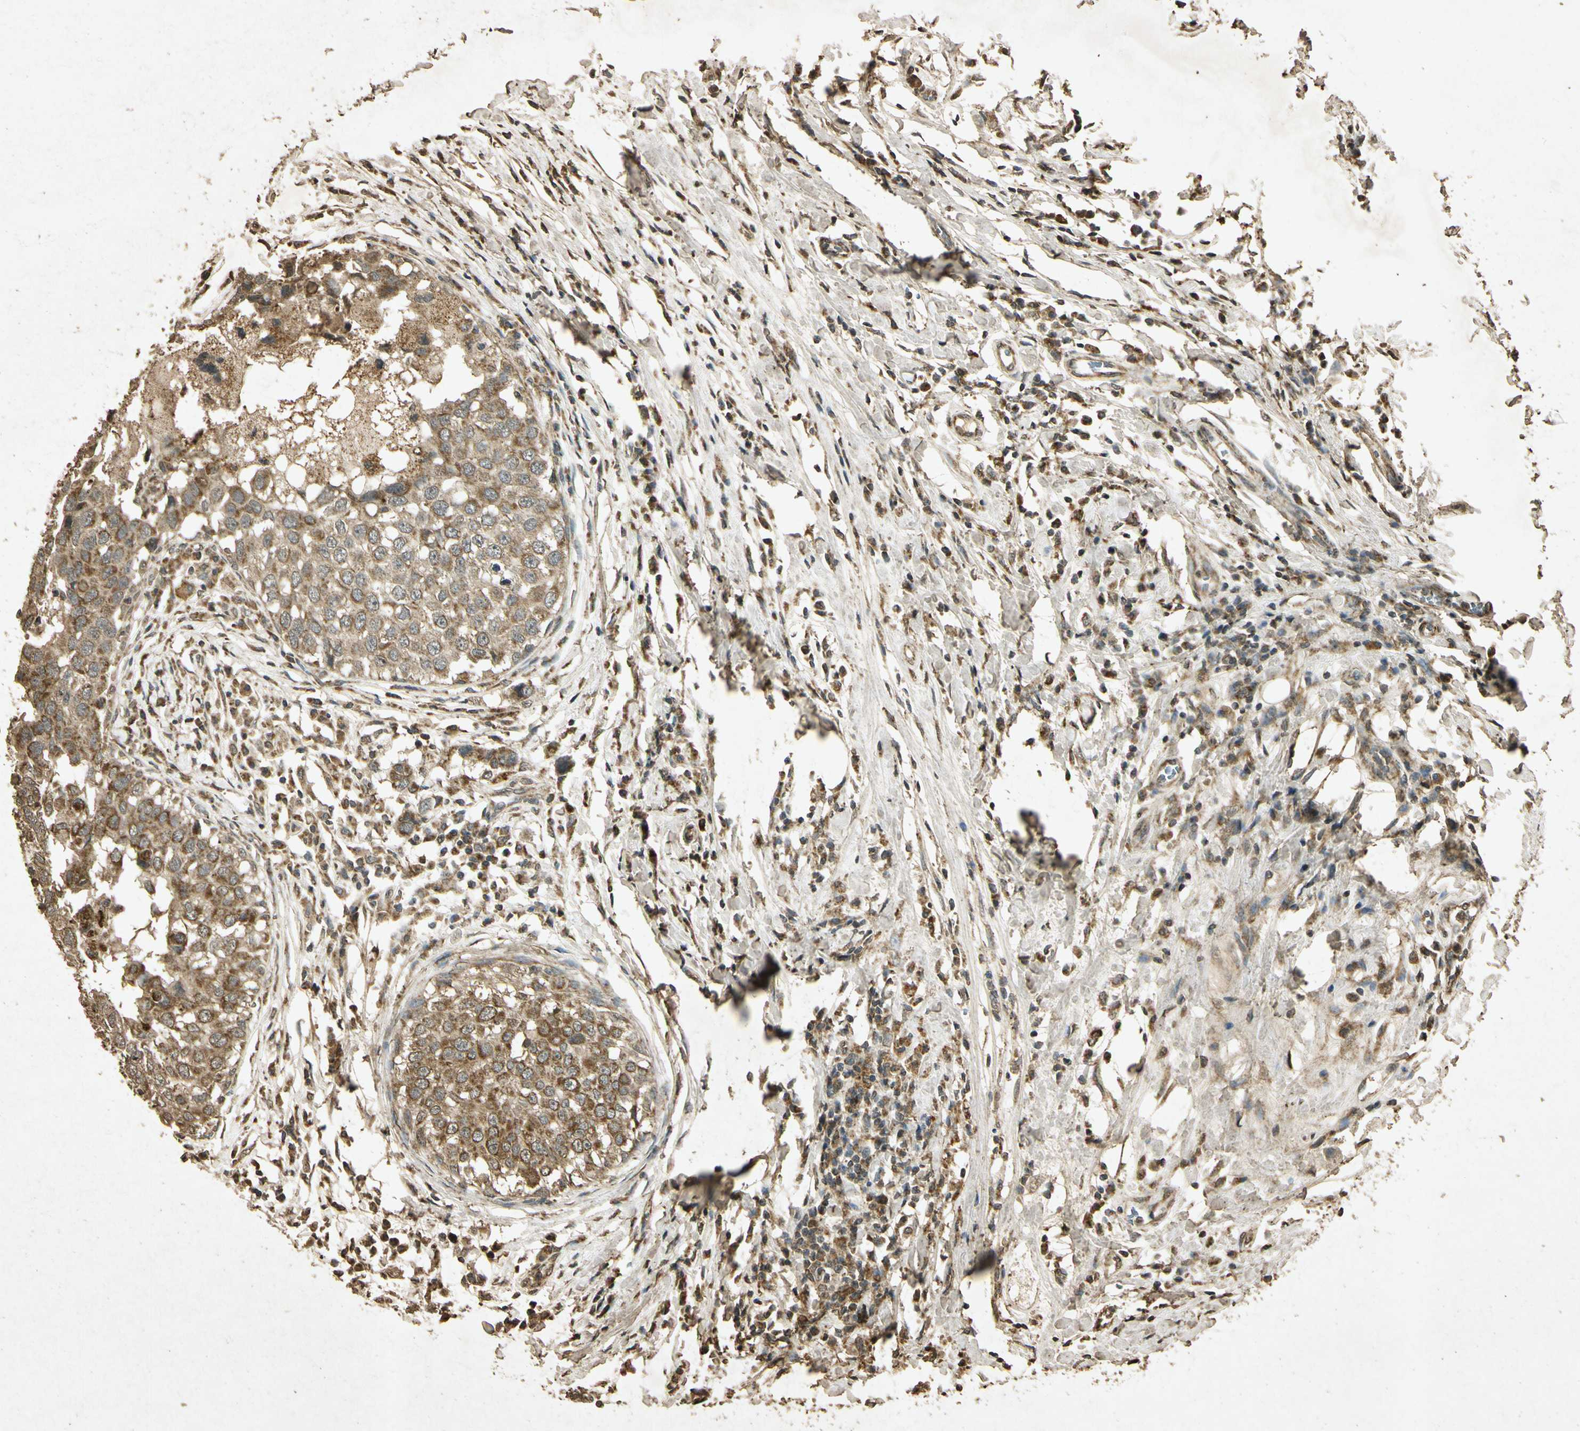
{"staining": {"intensity": "moderate", "quantity": ">75%", "location": "cytoplasmic/membranous"}, "tissue": "breast cancer", "cell_type": "Tumor cells", "image_type": "cancer", "snomed": [{"axis": "morphology", "description": "Duct carcinoma"}, {"axis": "topography", "description": "Breast"}], "caption": "IHC (DAB) staining of infiltrating ductal carcinoma (breast) reveals moderate cytoplasmic/membranous protein expression in about >75% of tumor cells.", "gene": "PRDX3", "patient": {"sex": "female", "age": 27}}